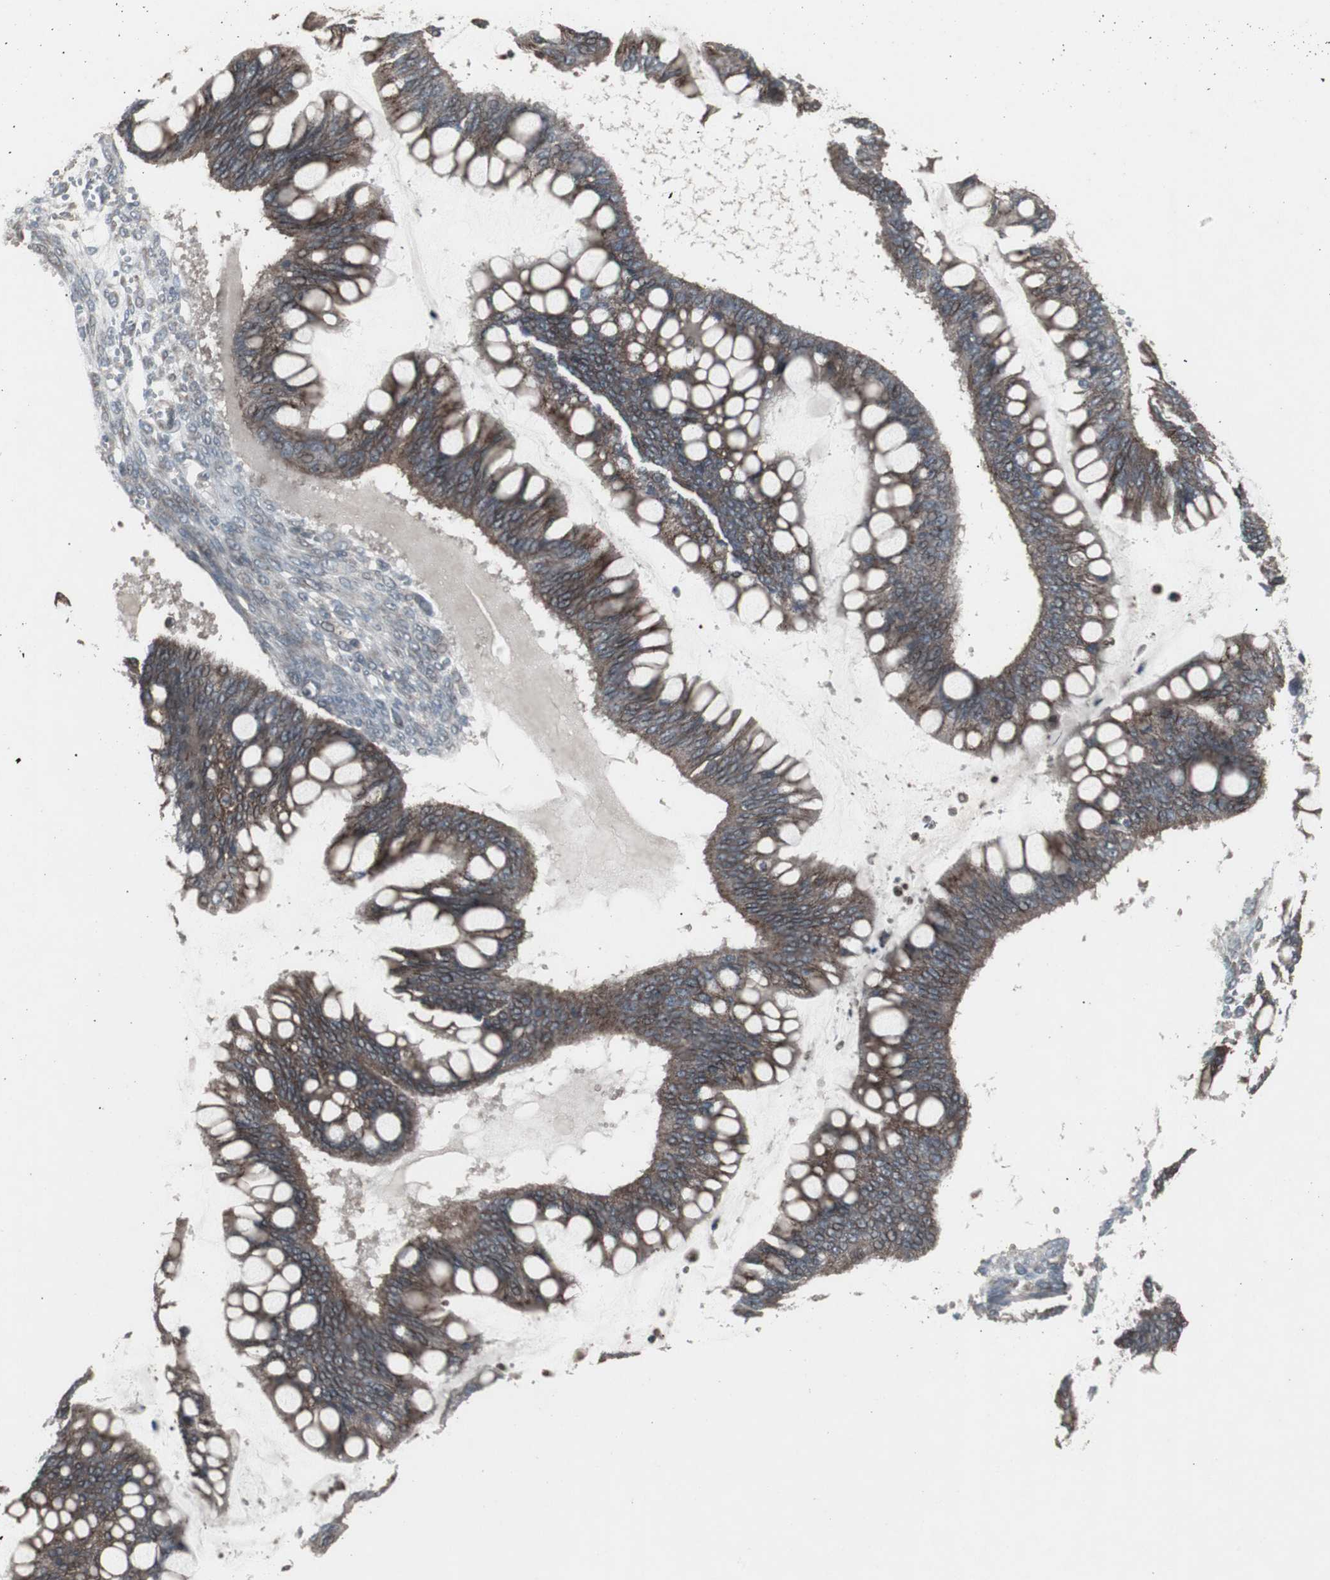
{"staining": {"intensity": "weak", "quantity": "25%-75%", "location": "cytoplasmic/membranous"}, "tissue": "ovarian cancer", "cell_type": "Tumor cells", "image_type": "cancer", "snomed": [{"axis": "morphology", "description": "Cystadenocarcinoma, mucinous, NOS"}, {"axis": "topography", "description": "Ovary"}], "caption": "IHC (DAB (3,3'-diaminobenzidine)) staining of human ovarian cancer exhibits weak cytoplasmic/membranous protein expression in approximately 25%-75% of tumor cells. The staining is performed using DAB brown chromogen to label protein expression. The nuclei are counter-stained blue using hematoxylin.", "gene": "SSTR2", "patient": {"sex": "female", "age": 73}}